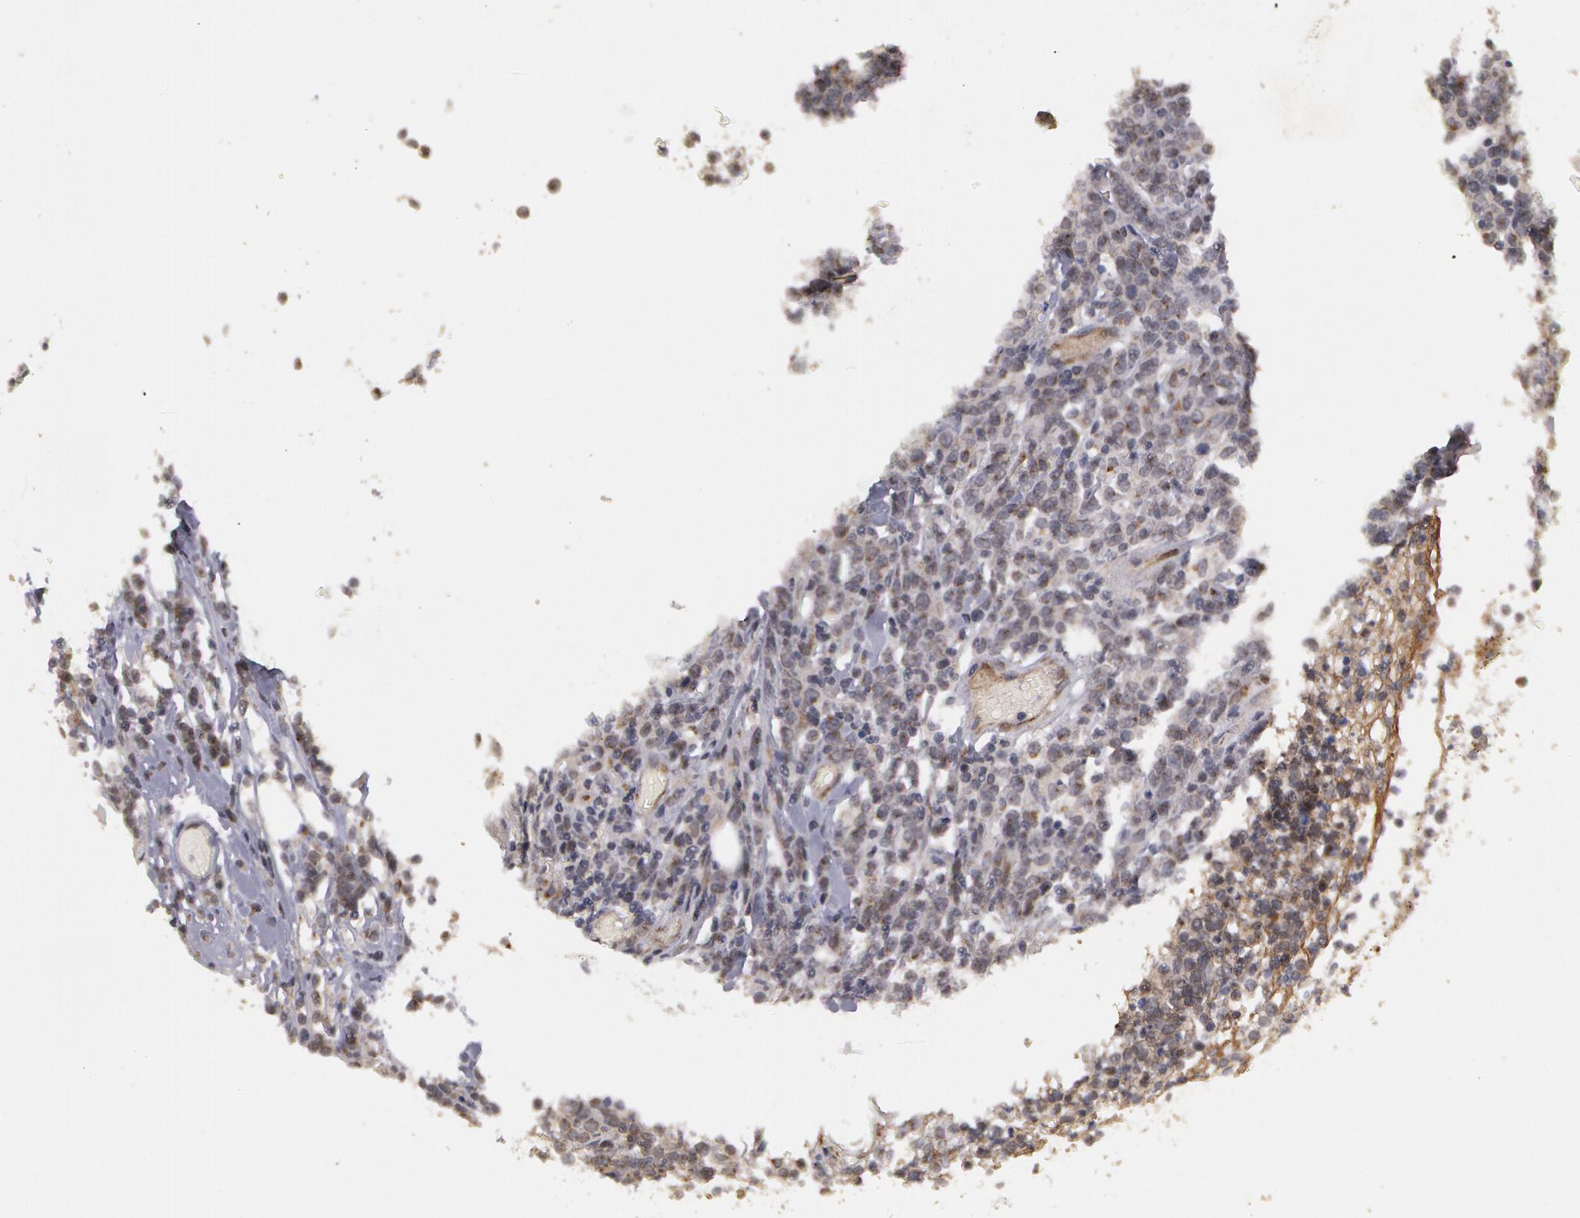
{"staining": {"intensity": "negative", "quantity": "none", "location": "none"}, "tissue": "lymphoma", "cell_type": "Tumor cells", "image_type": "cancer", "snomed": [{"axis": "morphology", "description": "Malignant lymphoma, non-Hodgkin's type, High grade"}, {"axis": "topography", "description": "Colon"}], "caption": "Lymphoma stained for a protein using IHC reveals no staining tumor cells.", "gene": "STX5", "patient": {"sex": "male", "age": 82}}